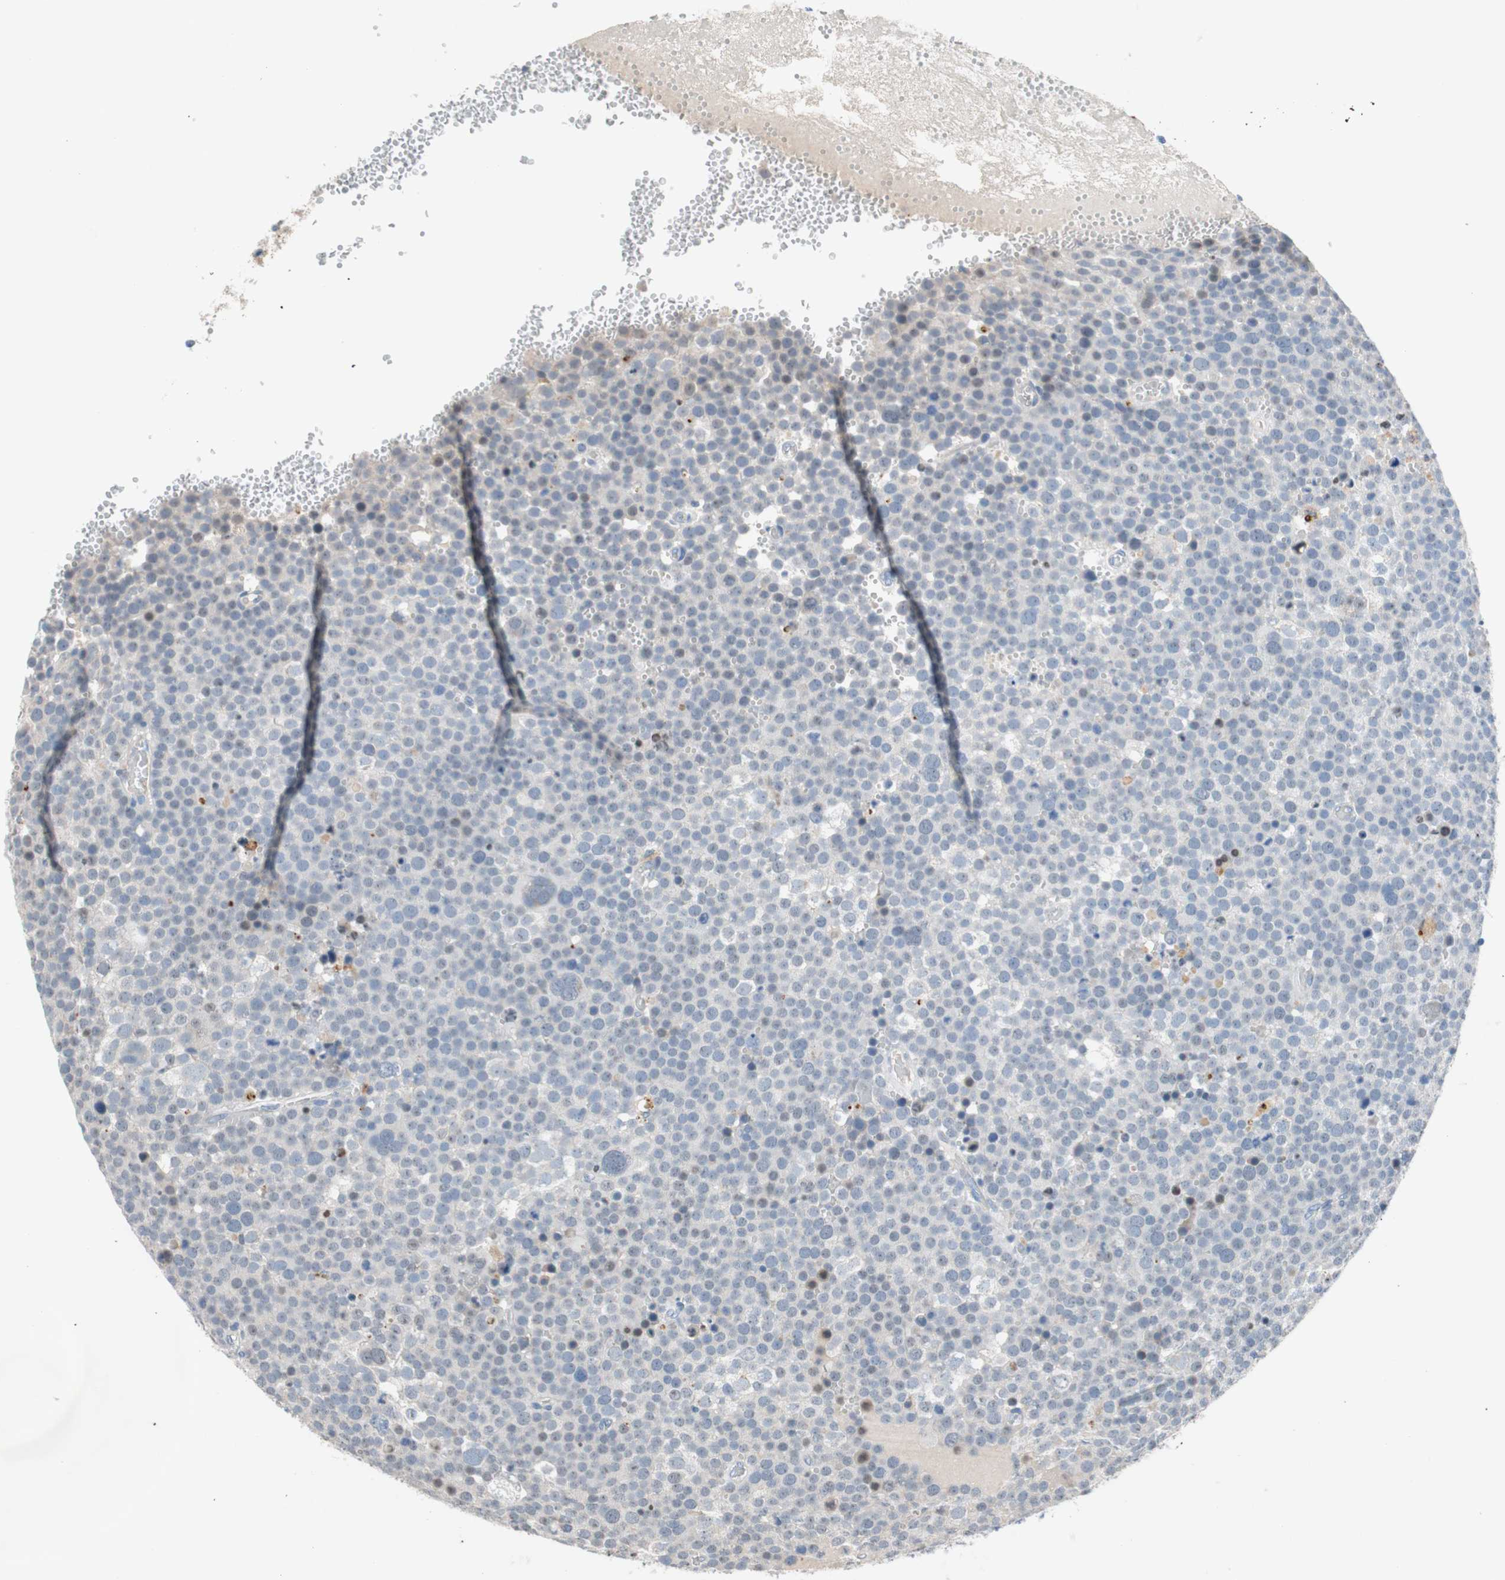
{"staining": {"intensity": "weak", "quantity": "<25%", "location": "nuclear"}, "tissue": "testis cancer", "cell_type": "Tumor cells", "image_type": "cancer", "snomed": [{"axis": "morphology", "description": "Seminoma, NOS"}, {"axis": "topography", "description": "Testis"}], "caption": "High magnification brightfield microscopy of seminoma (testis) stained with DAB (brown) and counterstained with hematoxylin (blue): tumor cells show no significant positivity.", "gene": "PDZK1", "patient": {"sex": "male", "age": 71}}